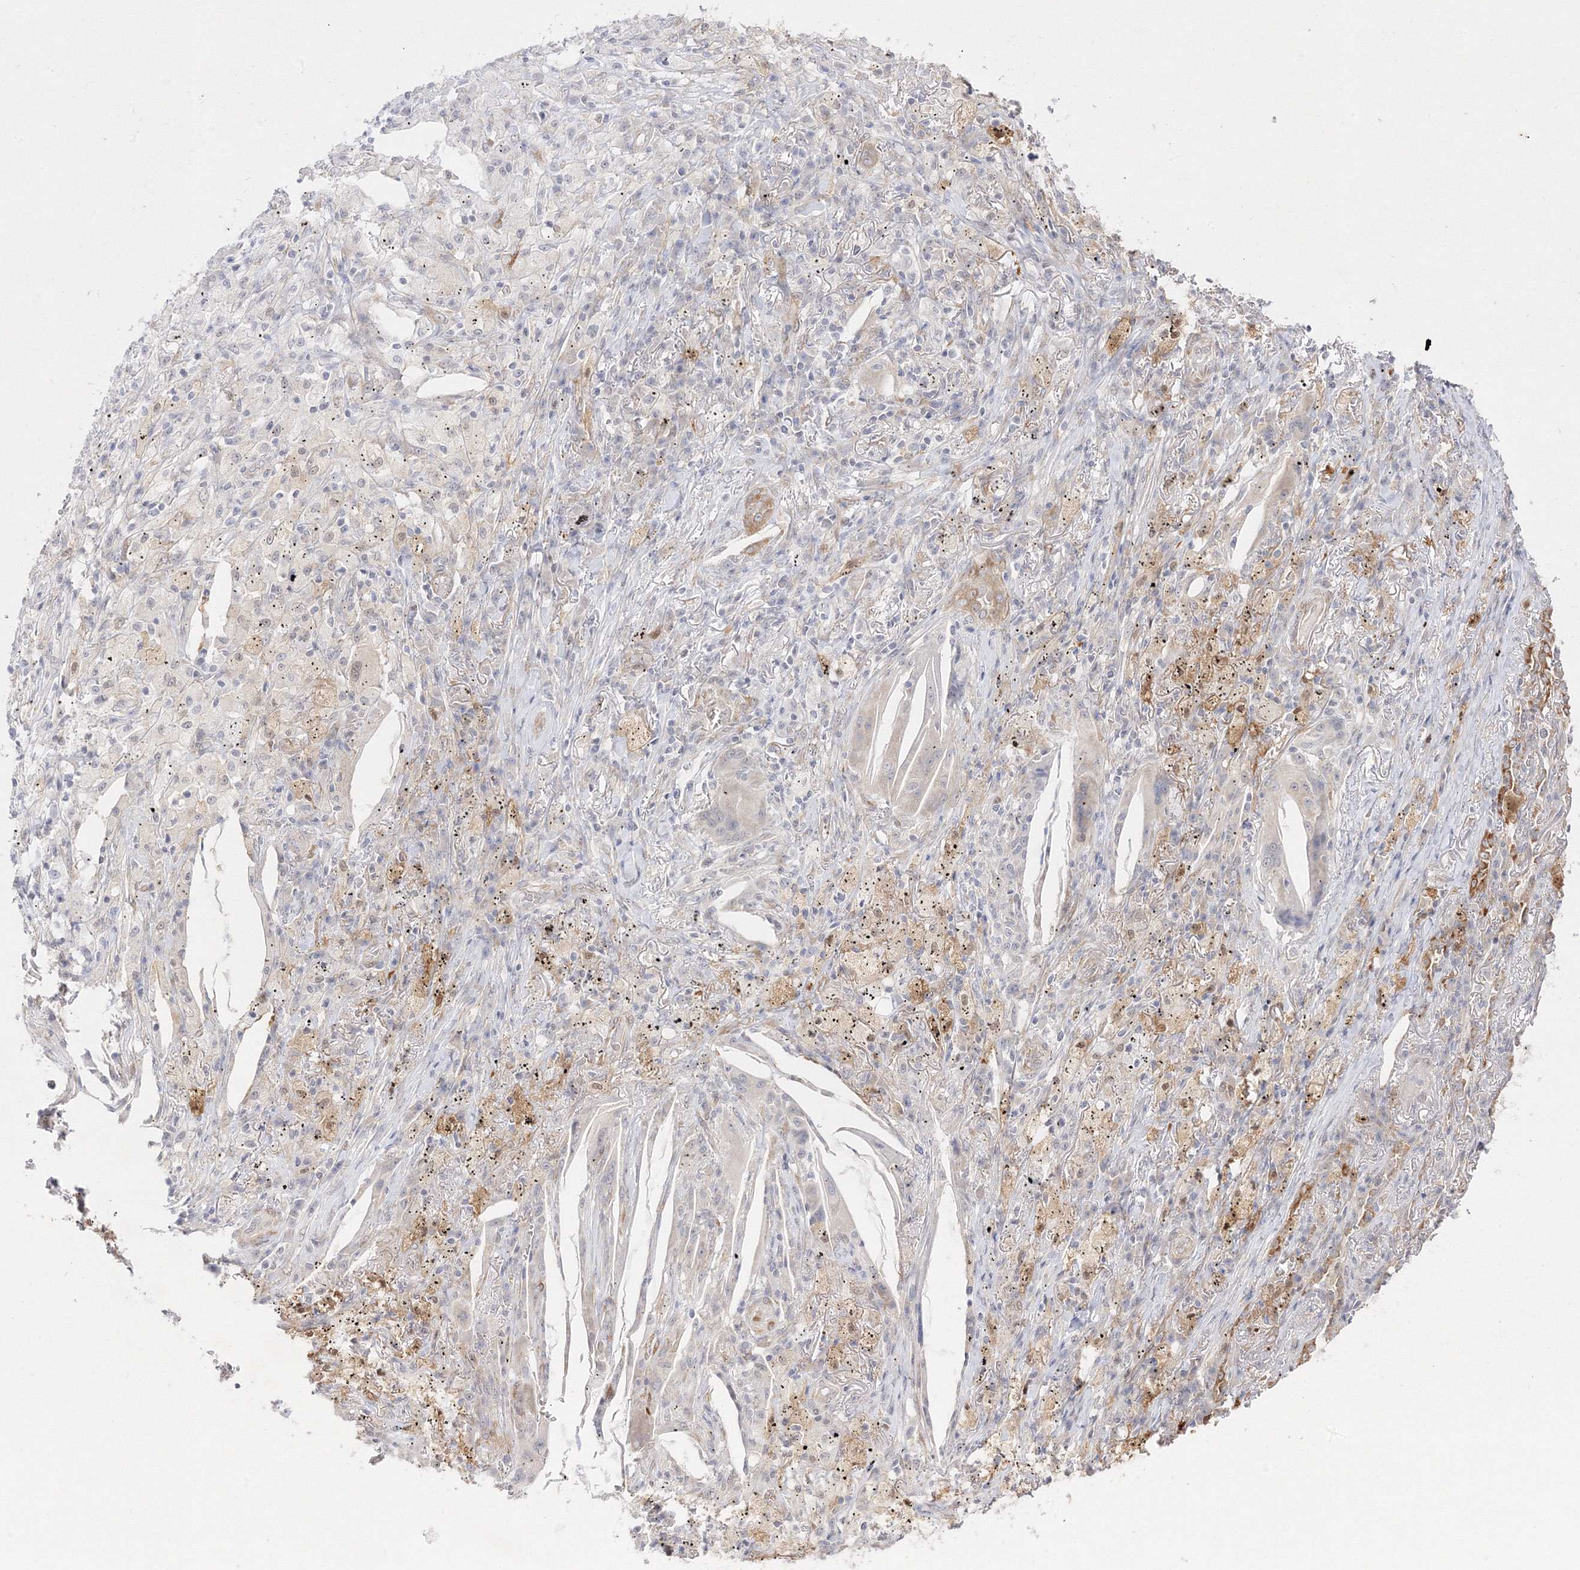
{"staining": {"intensity": "negative", "quantity": "none", "location": "none"}, "tissue": "lung cancer", "cell_type": "Tumor cells", "image_type": "cancer", "snomed": [{"axis": "morphology", "description": "Squamous cell carcinoma, NOS"}, {"axis": "topography", "description": "Lung"}], "caption": "Human lung squamous cell carcinoma stained for a protein using immunohistochemistry shows no expression in tumor cells.", "gene": "C2CD2", "patient": {"sex": "female", "age": 63}}